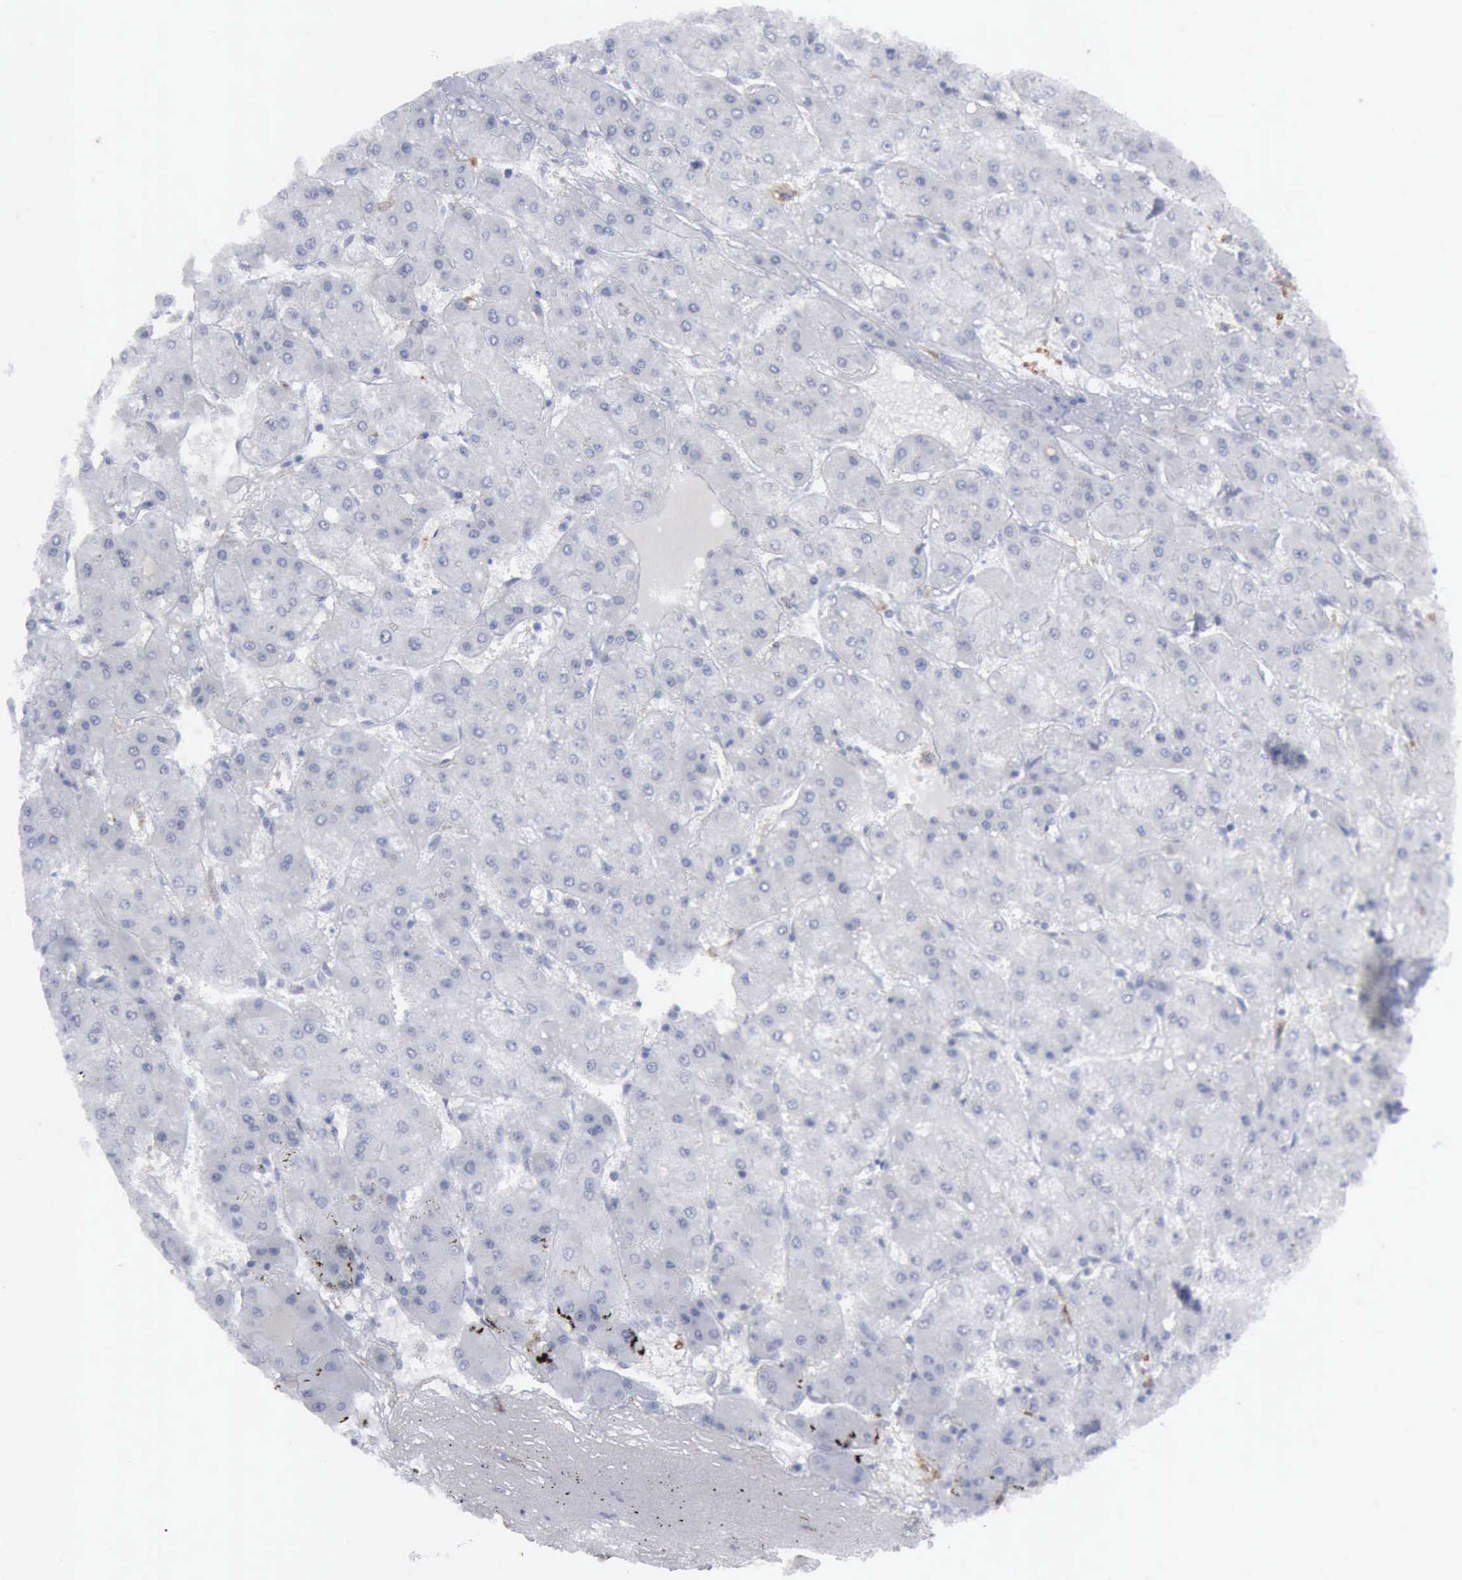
{"staining": {"intensity": "negative", "quantity": "none", "location": "none"}, "tissue": "liver cancer", "cell_type": "Tumor cells", "image_type": "cancer", "snomed": [{"axis": "morphology", "description": "Carcinoma, Hepatocellular, NOS"}, {"axis": "topography", "description": "Liver"}], "caption": "Tumor cells are negative for protein expression in human liver hepatocellular carcinoma.", "gene": "VCAM1", "patient": {"sex": "female", "age": 52}}